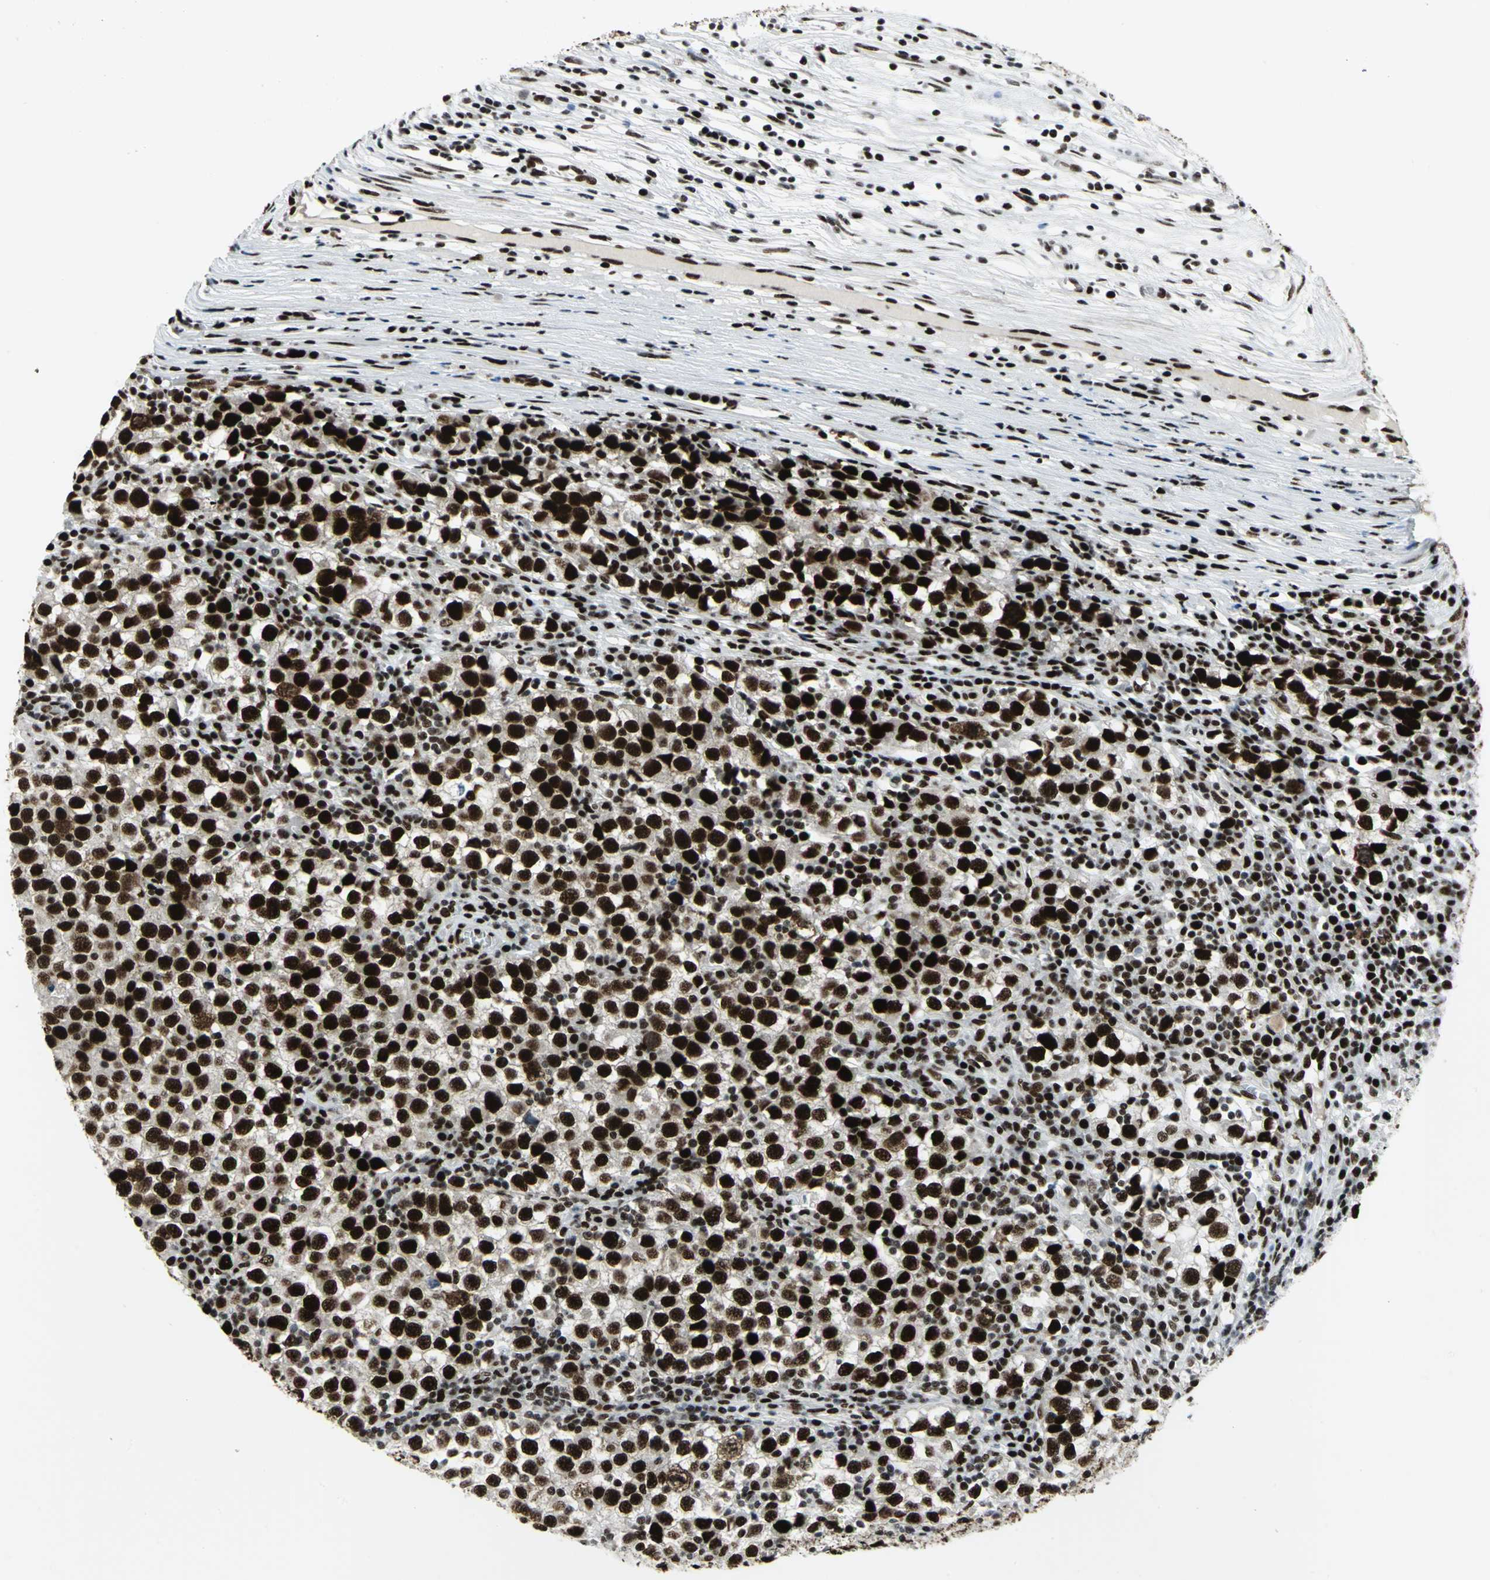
{"staining": {"intensity": "strong", "quantity": ">75%", "location": "nuclear"}, "tissue": "testis cancer", "cell_type": "Tumor cells", "image_type": "cancer", "snomed": [{"axis": "morphology", "description": "Seminoma, NOS"}, {"axis": "topography", "description": "Testis"}], "caption": "Immunohistochemistry micrograph of neoplastic tissue: human seminoma (testis) stained using IHC demonstrates high levels of strong protein expression localized specifically in the nuclear of tumor cells, appearing as a nuclear brown color.", "gene": "SMARCA4", "patient": {"sex": "male", "age": 65}}